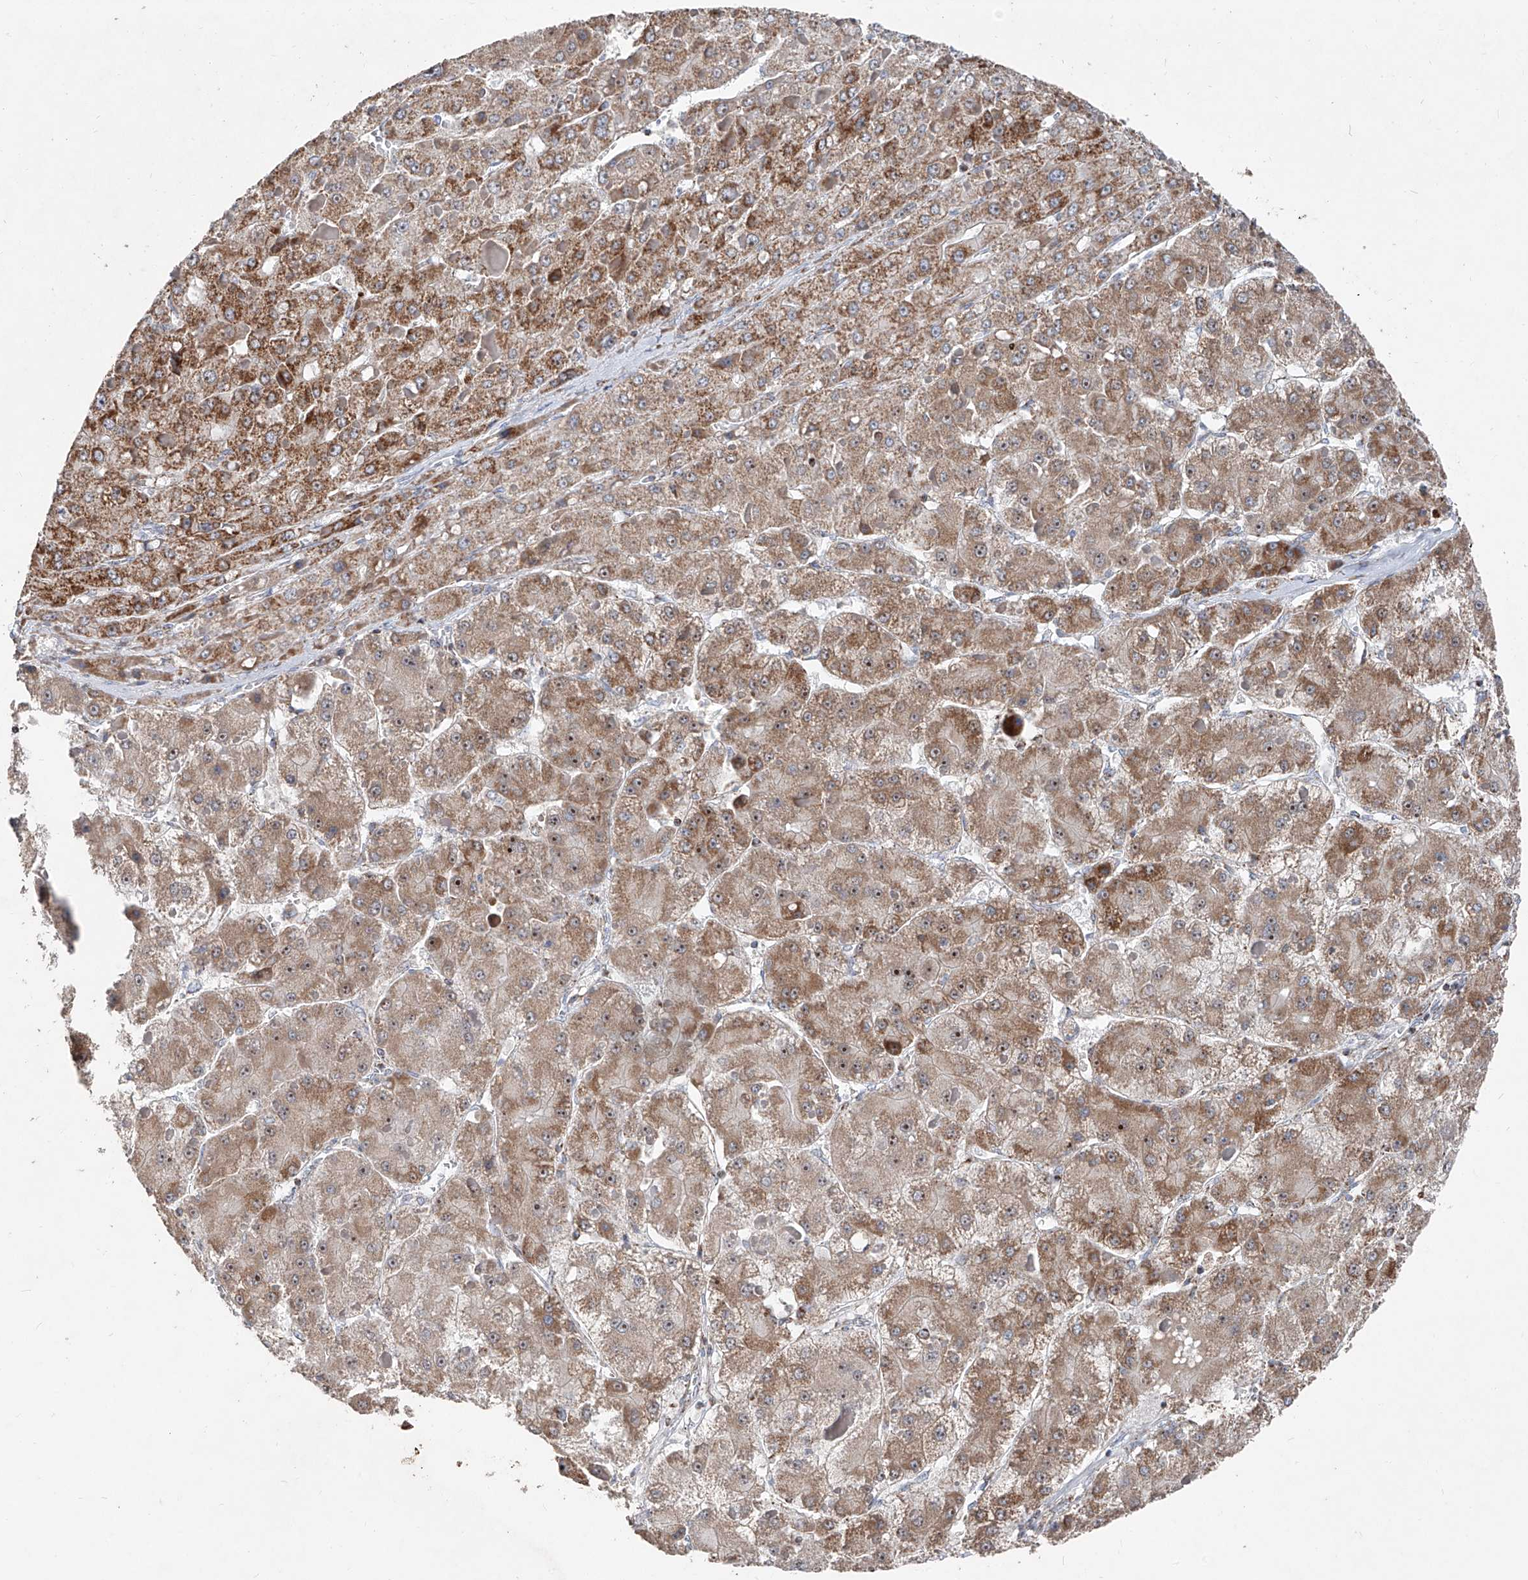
{"staining": {"intensity": "moderate", "quantity": ">75%", "location": "cytoplasmic/membranous"}, "tissue": "liver cancer", "cell_type": "Tumor cells", "image_type": "cancer", "snomed": [{"axis": "morphology", "description": "Carcinoma, Hepatocellular, NOS"}, {"axis": "topography", "description": "Liver"}], "caption": "Immunohistochemical staining of liver cancer (hepatocellular carcinoma) exhibits medium levels of moderate cytoplasmic/membranous positivity in about >75% of tumor cells.", "gene": "NDUFB3", "patient": {"sex": "female", "age": 73}}